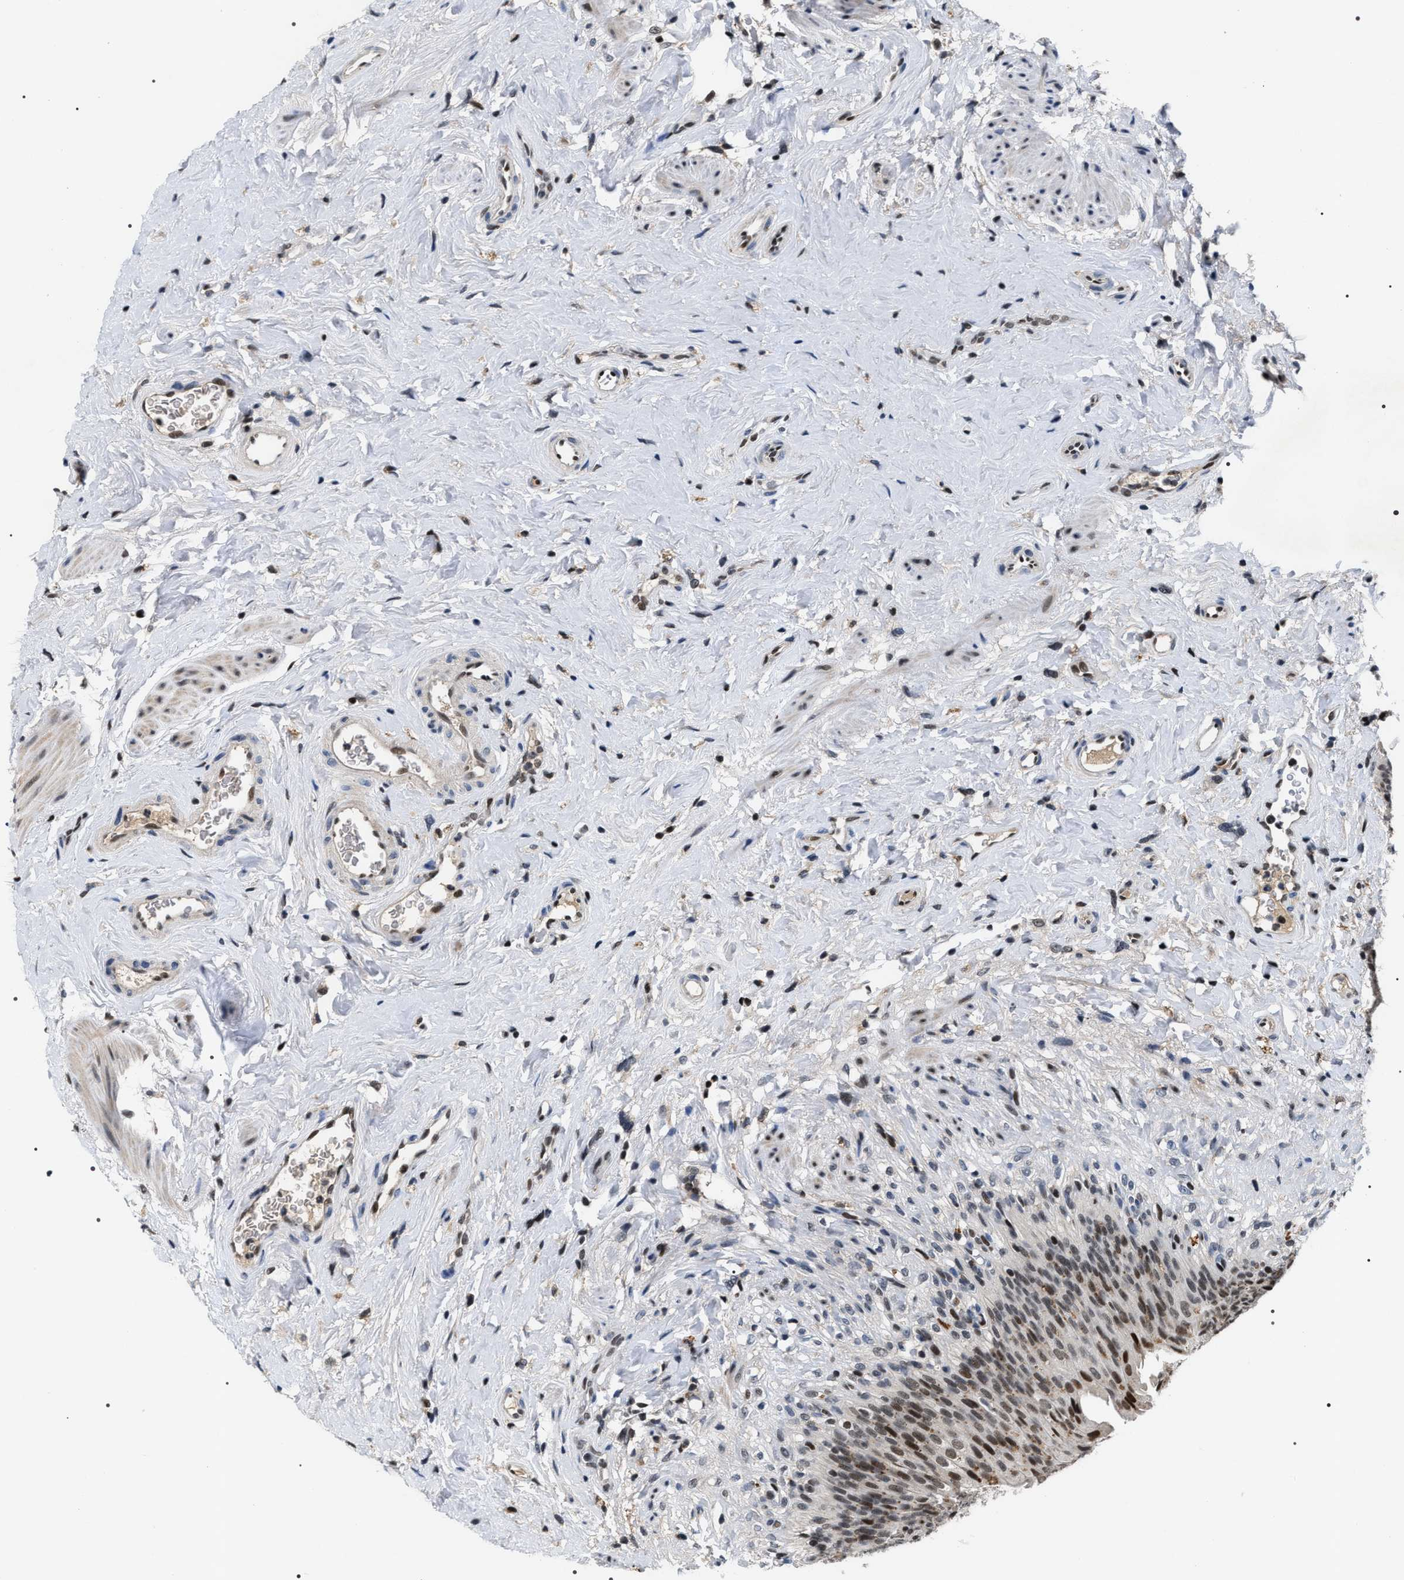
{"staining": {"intensity": "strong", "quantity": ">75%", "location": "nuclear"}, "tissue": "urinary bladder", "cell_type": "Urothelial cells", "image_type": "normal", "snomed": [{"axis": "morphology", "description": "Normal tissue, NOS"}, {"axis": "topography", "description": "Urinary bladder"}], "caption": "Immunohistochemistry (IHC) image of normal urinary bladder: human urinary bladder stained using IHC reveals high levels of strong protein expression localized specifically in the nuclear of urothelial cells, appearing as a nuclear brown color.", "gene": "C7orf25", "patient": {"sex": "female", "age": 79}}